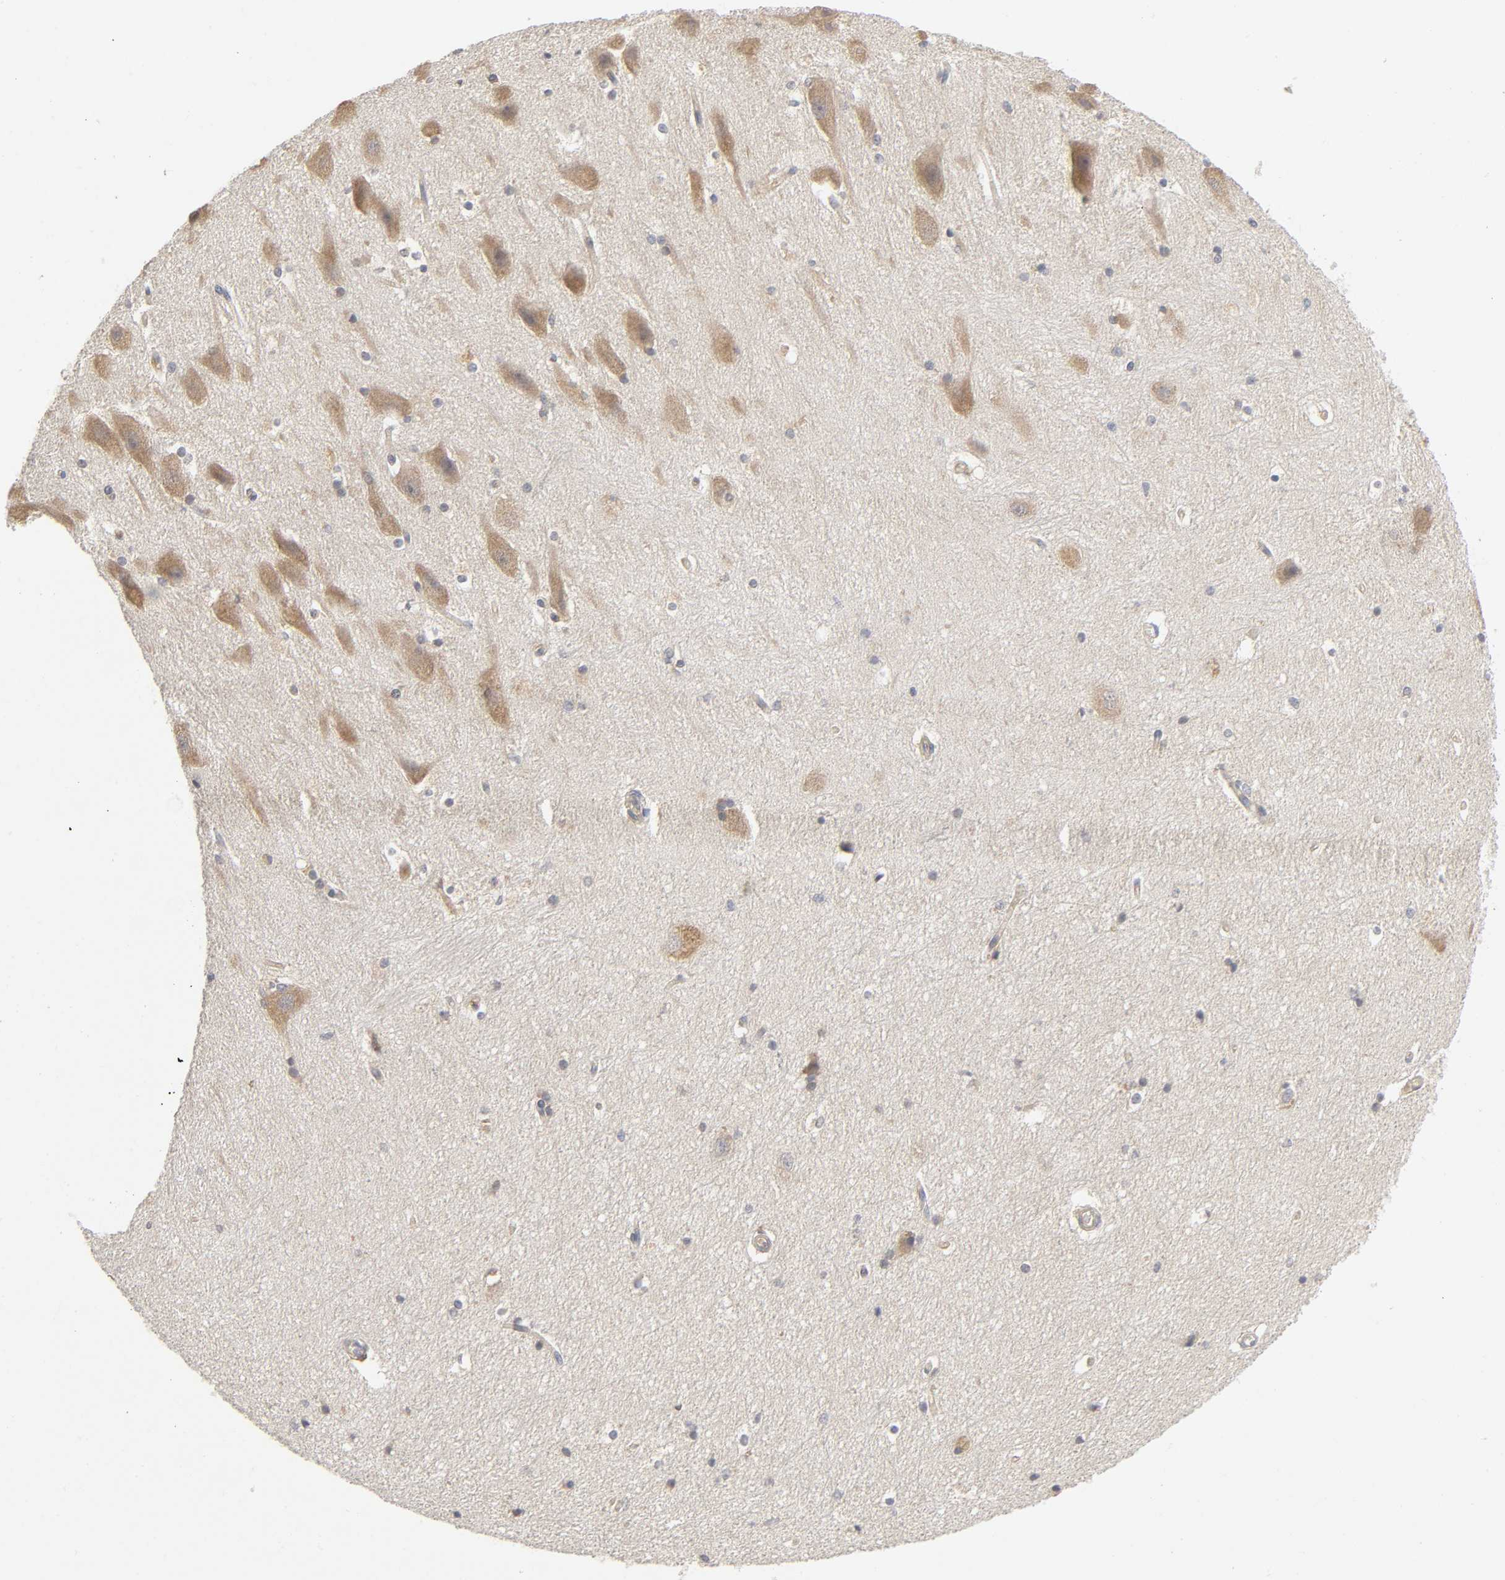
{"staining": {"intensity": "negative", "quantity": "none", "location": "none"}, "tissue": "hippocampus", "cell_type": "Glial cells", "image_type": "normal", "snomed": [{"axis": "morphology", "description": "Normal tissue, NOS"}, {"axis": "topography", "description": "Hippocampus"}], "caption": "DAB (3,3'-diaminobenzidine) immunohistochemical staining of unremarkable human hippocampus reveals no significant staining in glial cells. (DAB immunohistochemistry (IHC) with hematoxylin counter stain).", "gene": "IQCJ", "patient": {"sex": "female", "age": 19}}